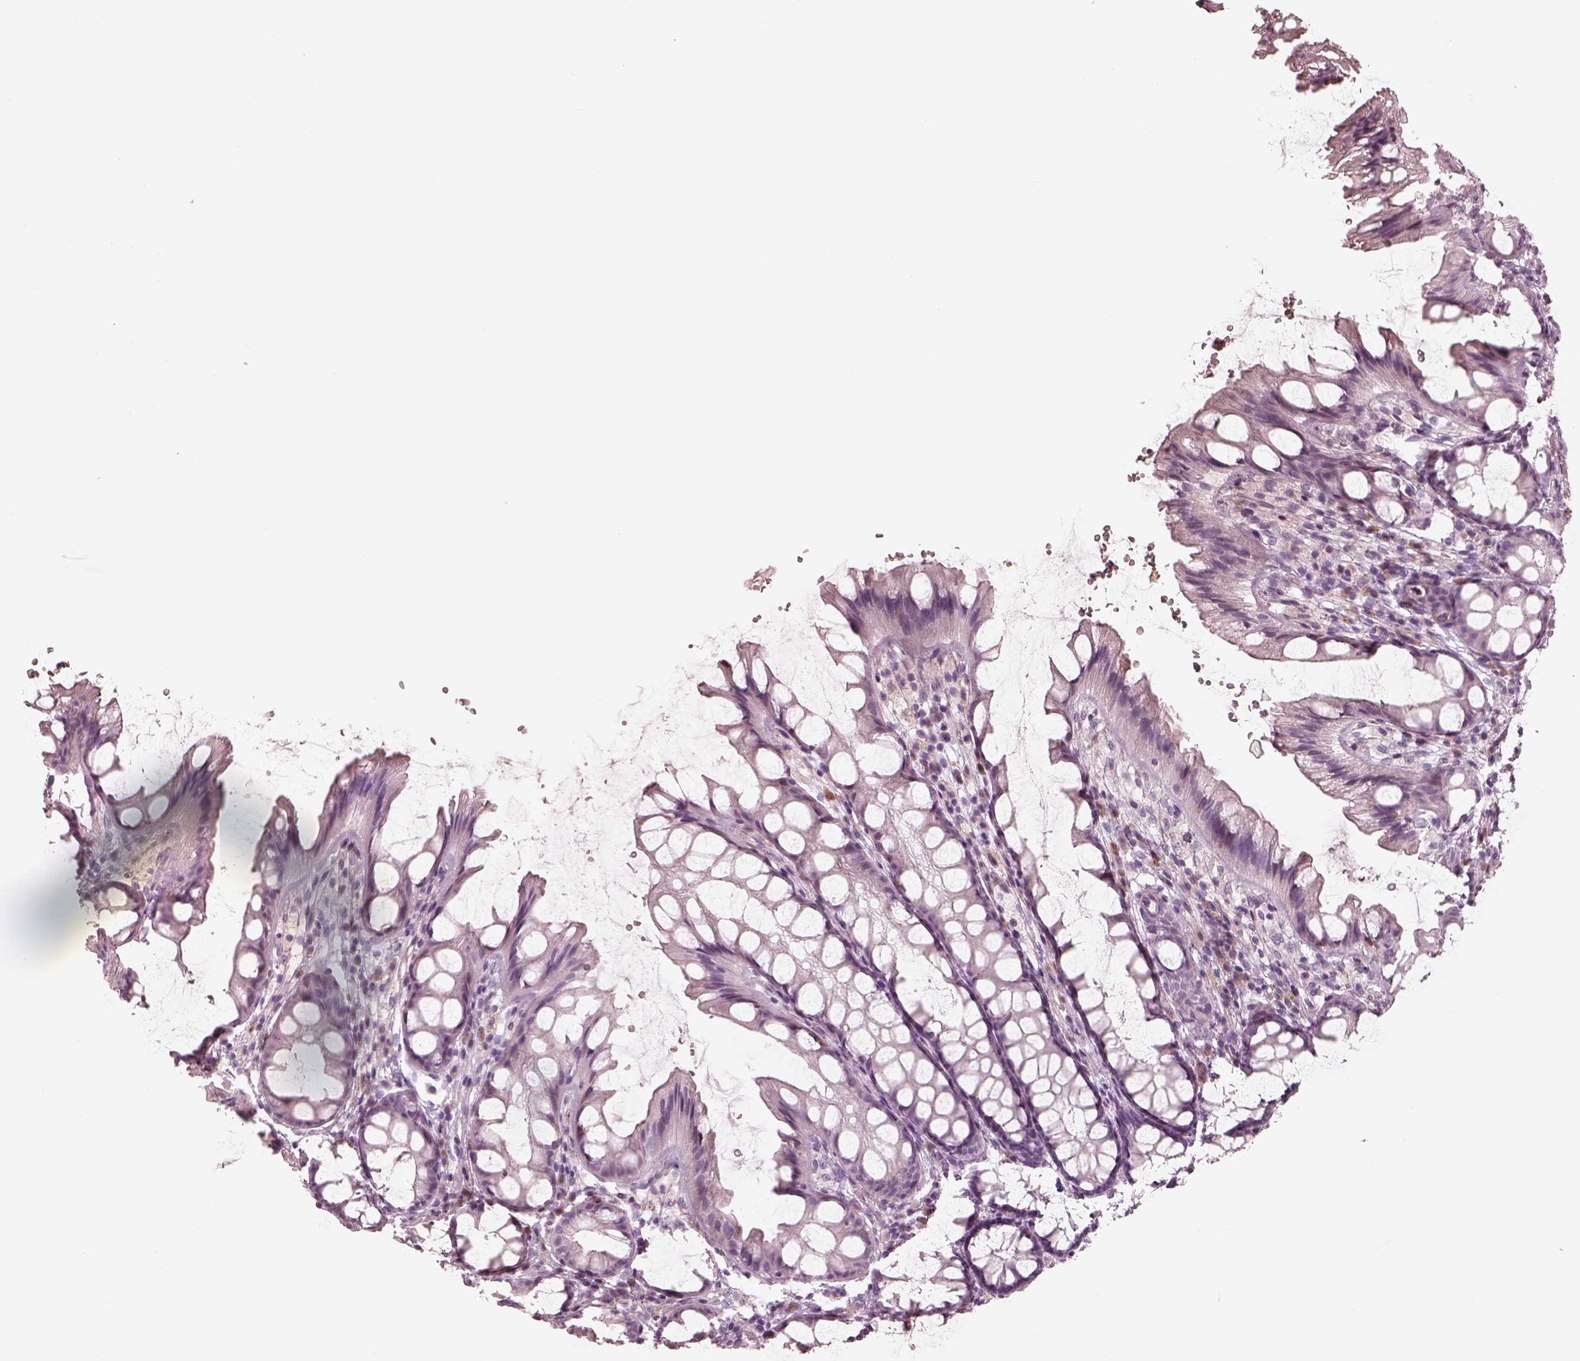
{"staining": {"intensity": "negative", "quantity": "none", "location": "none"}, "tissue": "colon", "cell_type": "Endothelial cells", "image_type": "normal", "snomed": [{"axis": "morphology", "description": "Normal tissue, NOS"}, {"axis": "topography", "description": "Colon"}], "caption": "Protein analysis of normal colon exhibits no significant expression in endothelial cells.", "gene": "CADM2", "patient": {"sex": "male", "age": 47}}